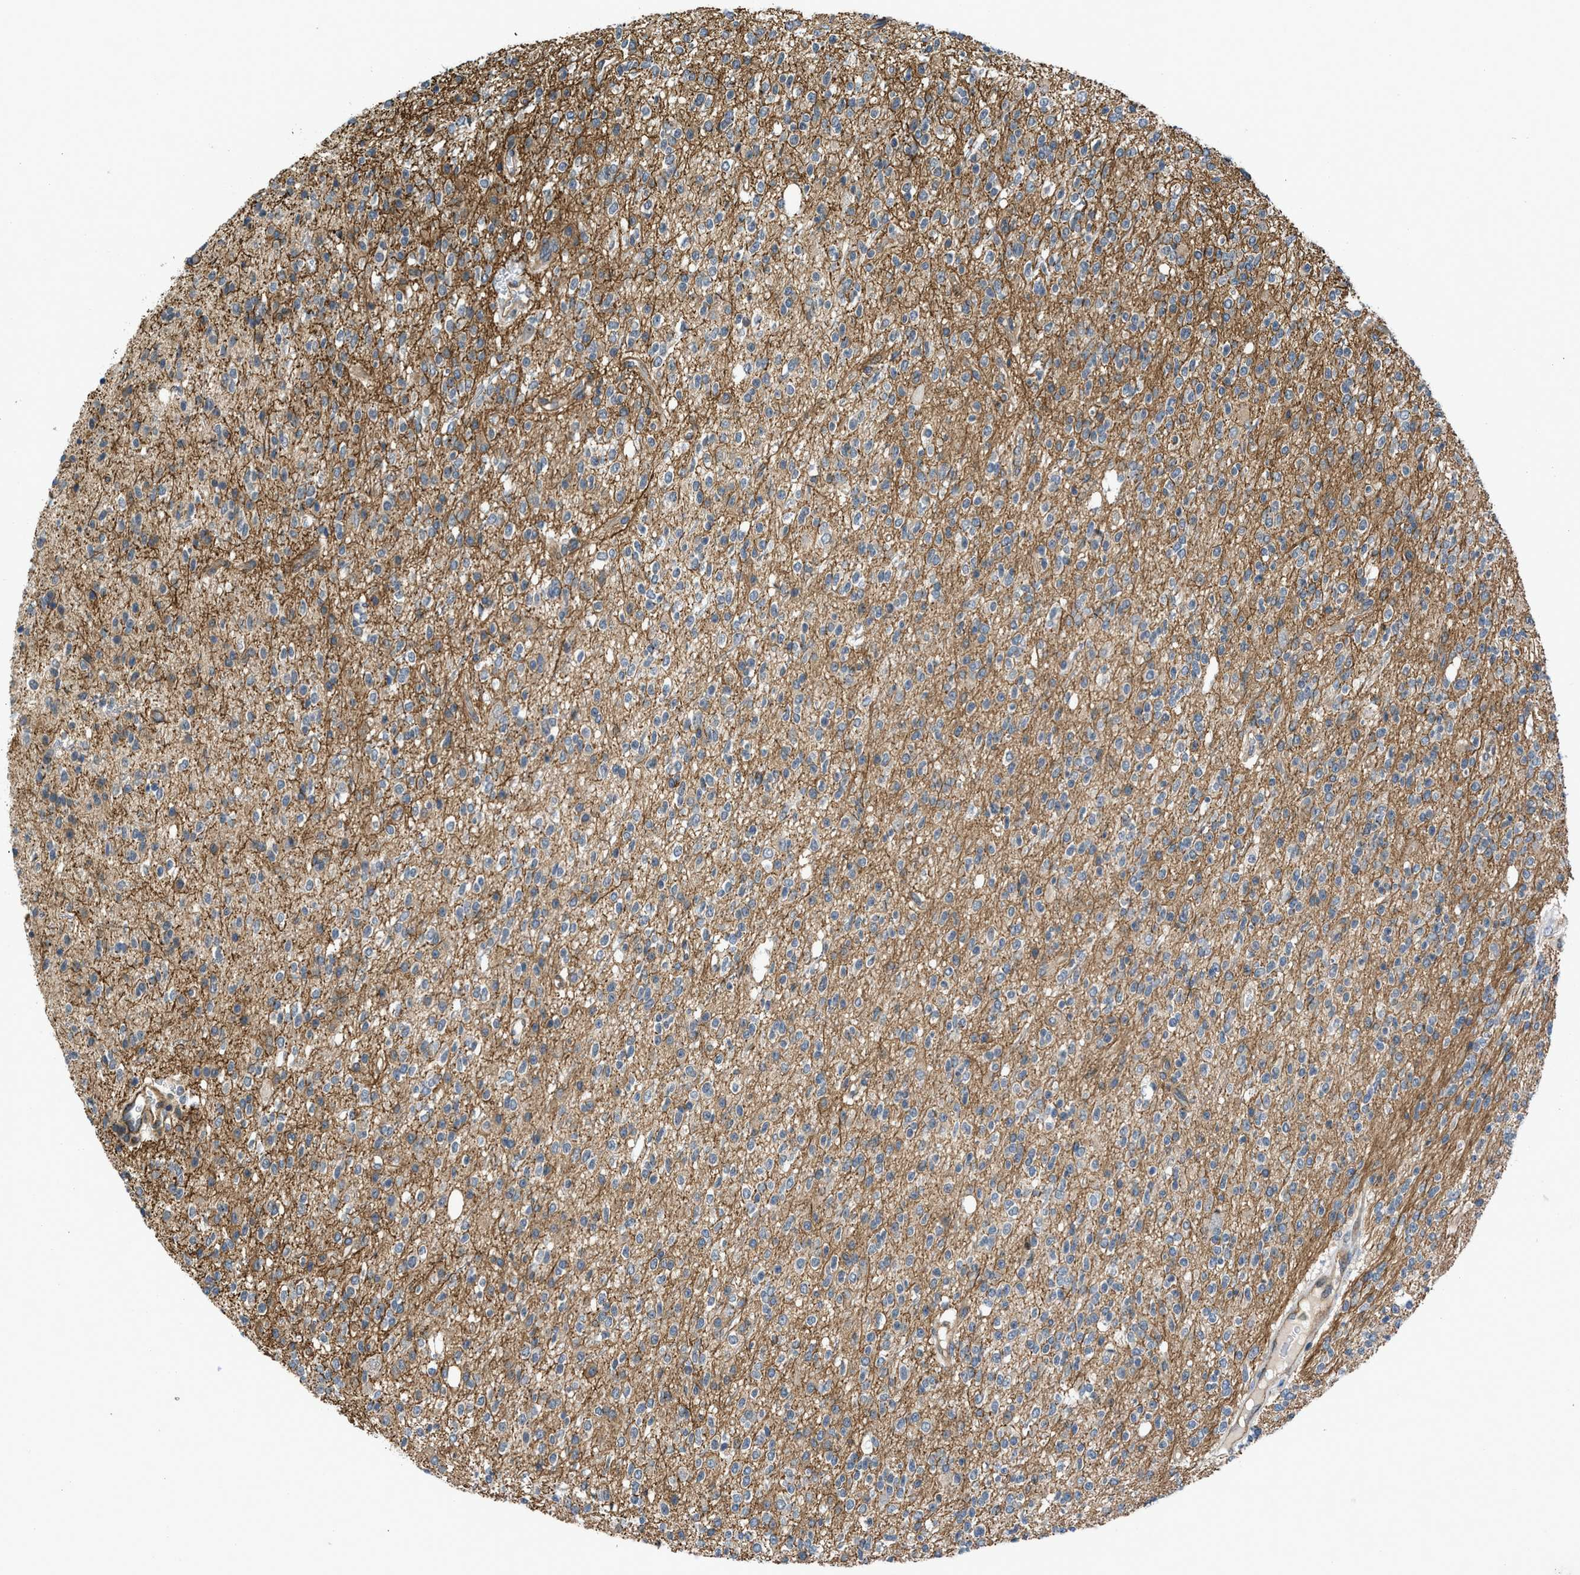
{"staining": {"intensity": "negative", "quantity": "none", "location": "none"}, "tissue": "glioma", "cell_type": "Tumor cells", "image_type": "cancer", "snomed": [{"axis": "morphology", "description": "Glioma, malignant, High grade"}, {"axis": "topography", "description": "Brain"}], "caption": "Immunohistochemistry (IHC) histopathology image of neoplastic tissue: human high-grade glioma (malignant) stained with DAB demonstrates no significant protein expression in tumor cells.", "gene": "GPATCH2L", "patient": {"sex": "male", "age": 34}}